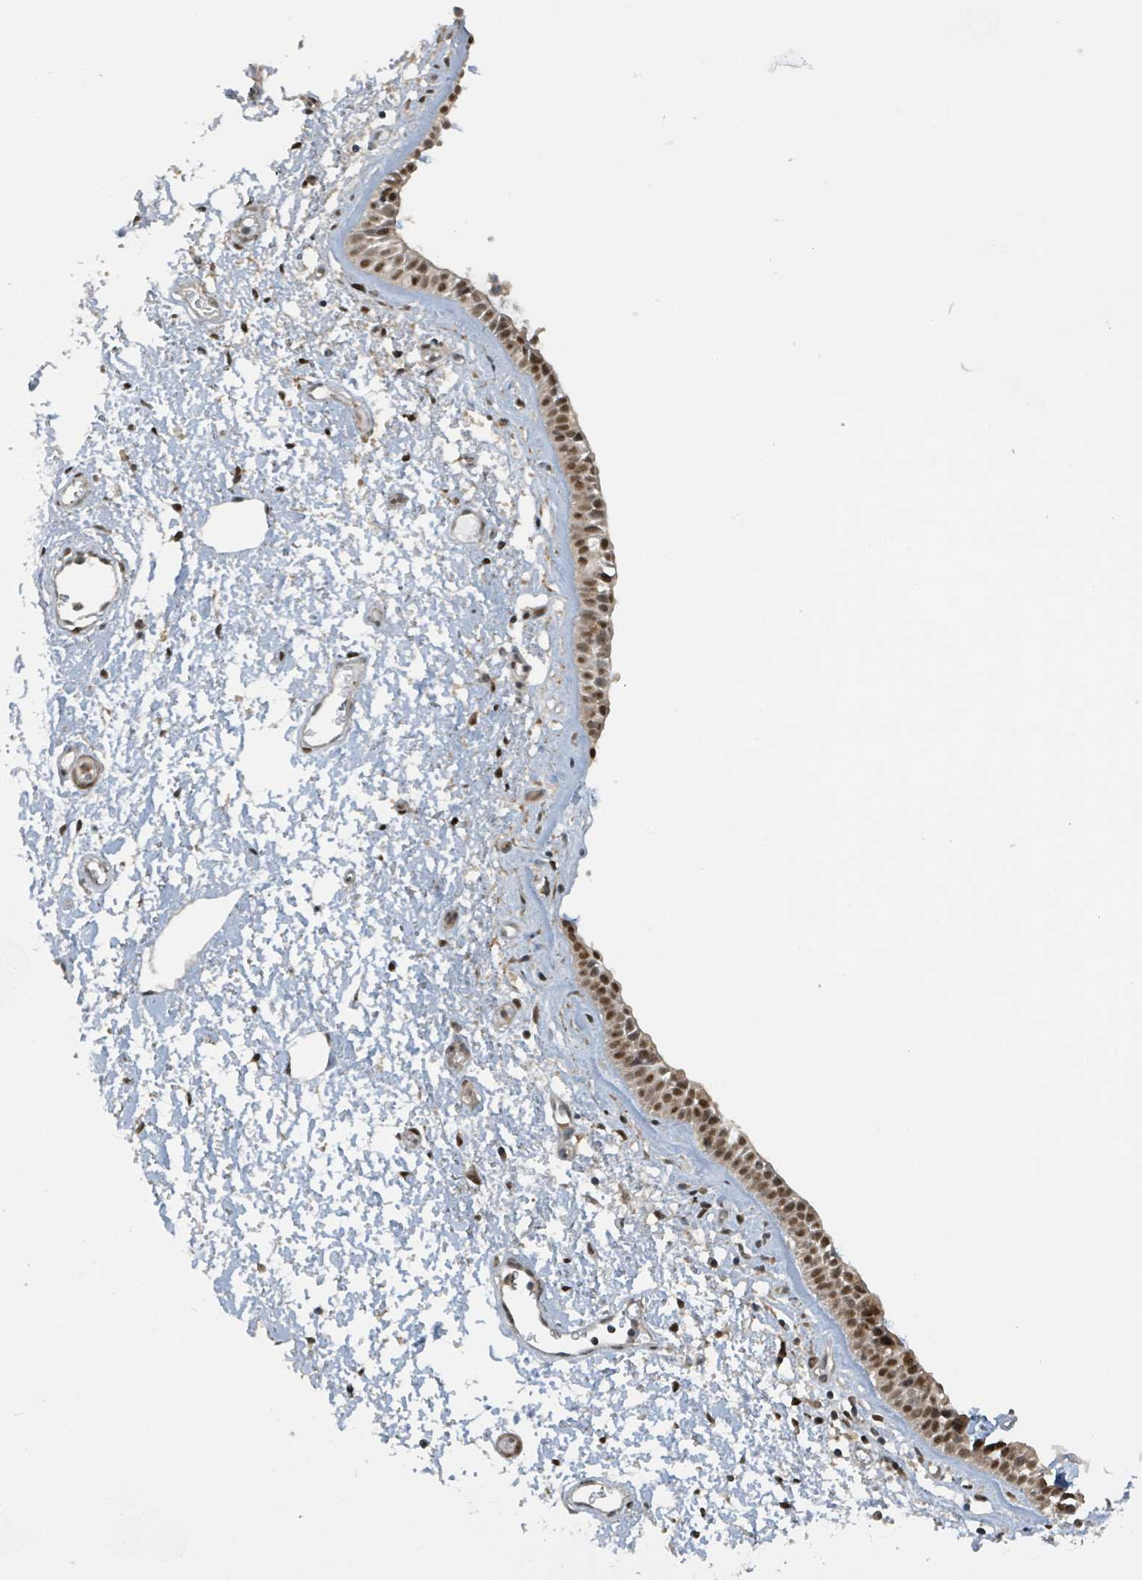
{"staining": {"intensity": "strong", "quantity": ">75%", "location": "nuclear"}, "tissue": "nasopharynx", "cell_type": "Respiratory epithelial cells", "image_type": "normal", "snomed": [{"axis": "morphology", "description": "Normal tissue, NOS"}, {"axis": "topography", "description": "Cartilage tissue"}, {"axis": "topography", "description": "Nasopharynx"}], "caption": "A brown stain shows strong nuclear expression of a protein in respiratory epithelial cells of unremarkable nasopharynx. (DAB IHC, brown staining for protein, blue staining for nuclei).", "gene": "PHIP", "patient": {"sex": "male", "age": 56}}